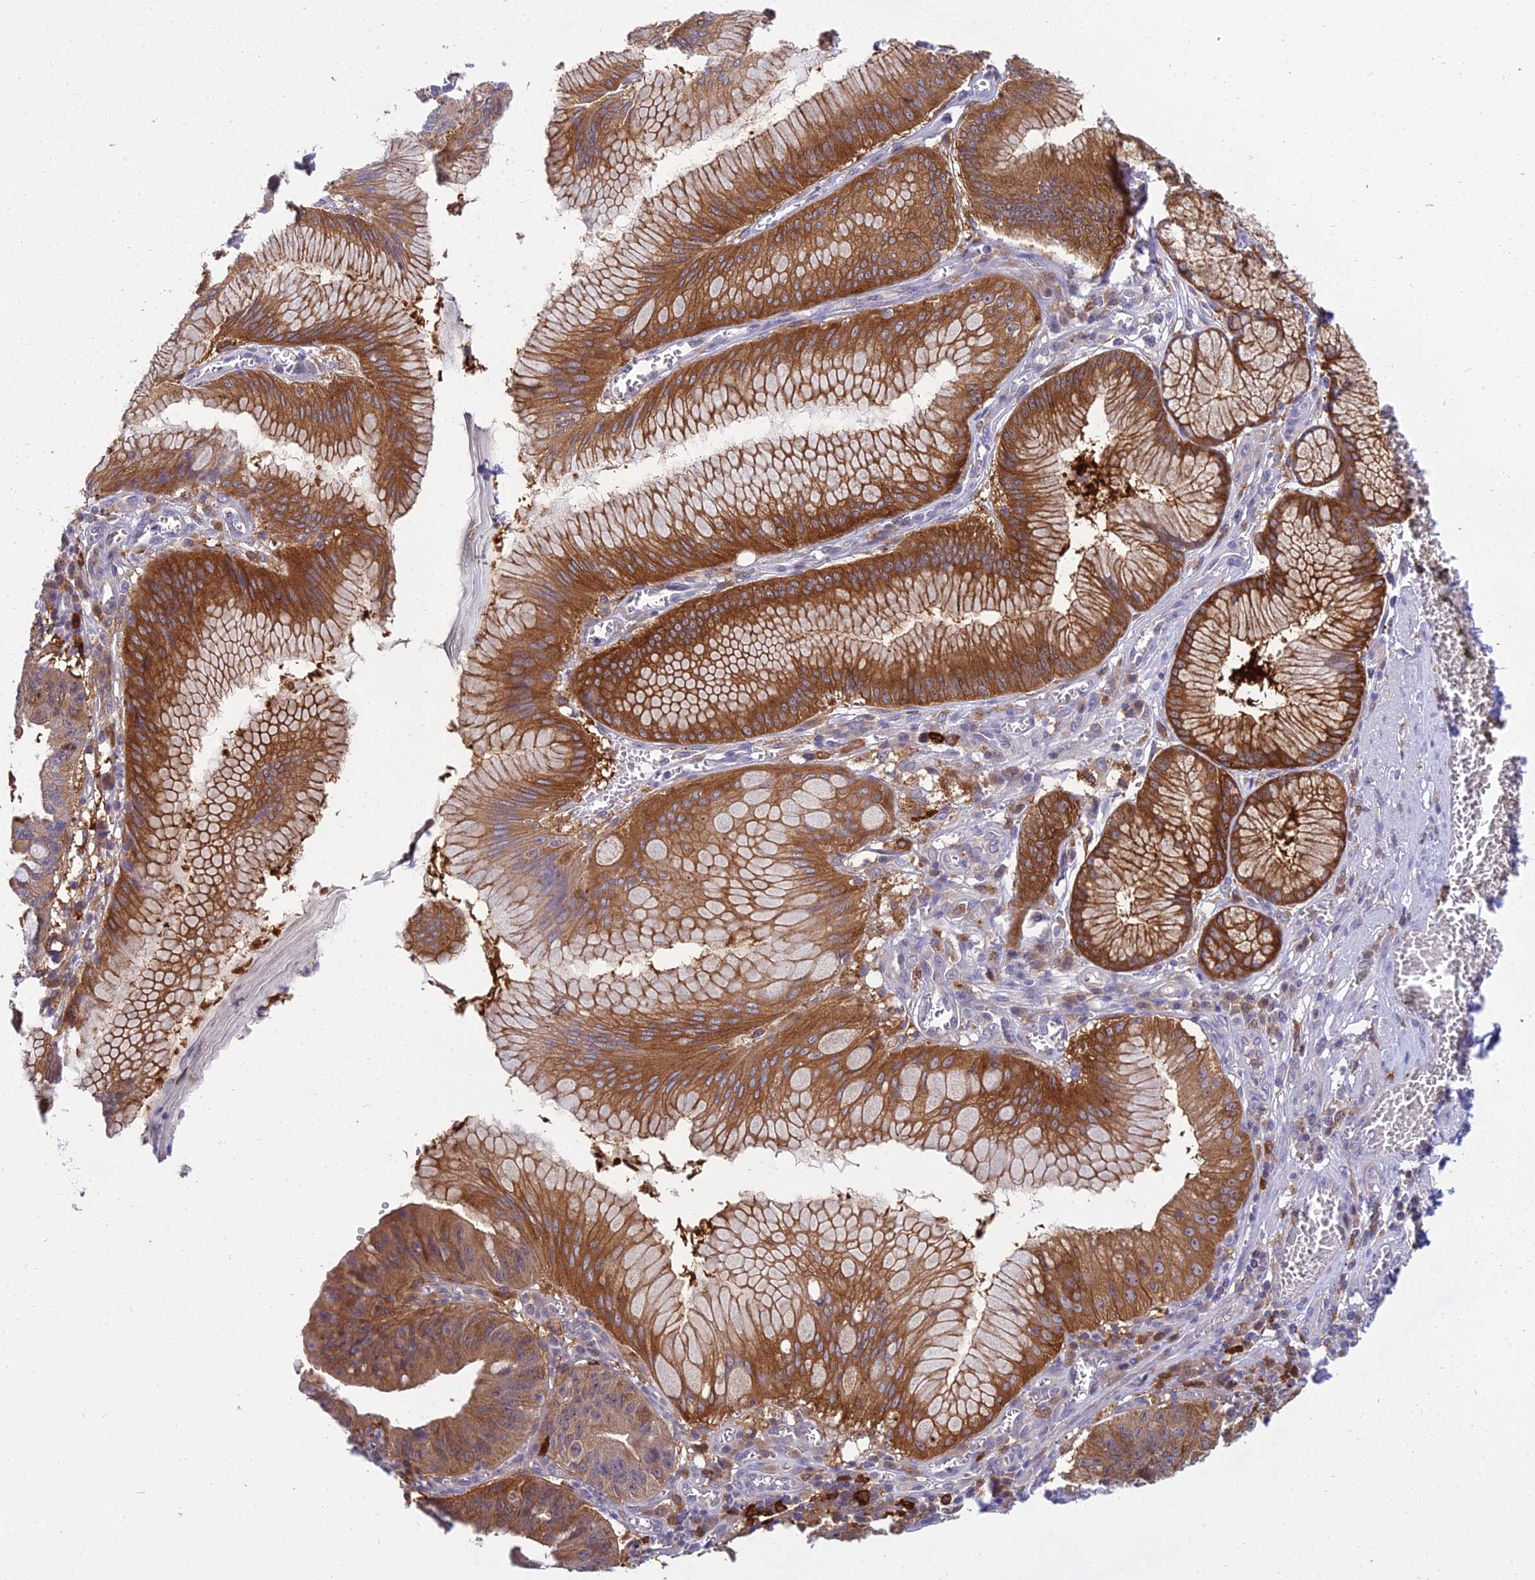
{"staining": {"intensity": "strong", "quantity": "25%-75%", "location": "cytoplasmic/membranous"}, "tissue": "stomach cancer", "cell_type": "Tumor cells", "image_type": "cancer", "snomed": [{"axis": "morphology", "description": "Adenocarcinoma, NOS"}, {"axis": "topography", "description": "Stomach"}], "caption": "Immunohistochemical staining of stomach cancer (adenocarcinoma) shows high levels of strong cytoplasmic/membranous positivity in about 25%-75% of tumor cells. Nuclei are stained in blue.", "gene": "UBE2G1", "patient": {"sex": "male", "age": 59}}